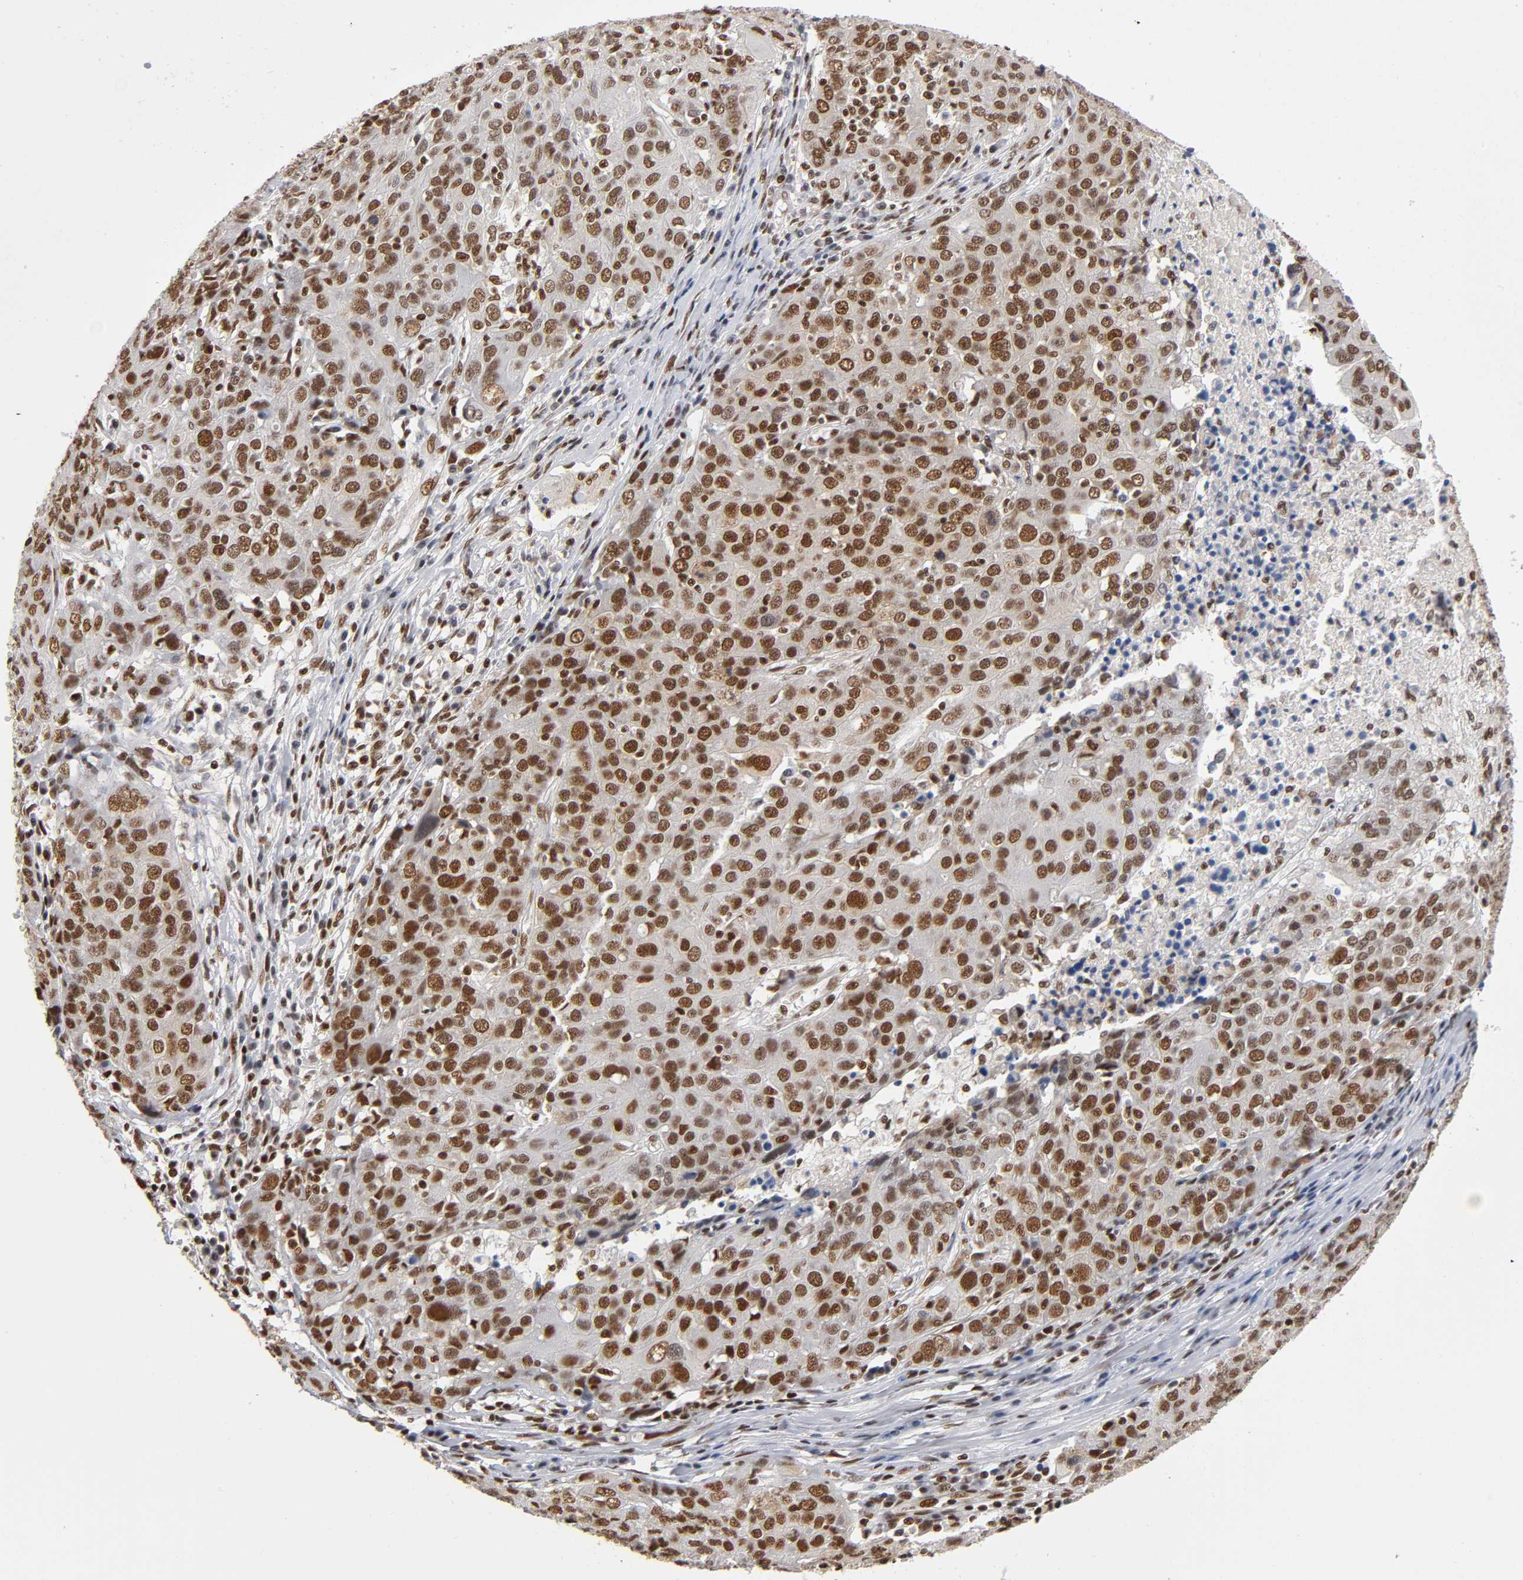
{"staining": {"intensity": "strong", "quantity": ">75%", "location": "nuclear"}, "tissue": "ovarian cancer", "cell_type": "Tumor cells", "image_type": "cancer", "snomed": [{"axis": "morphology", "description": "Carcinoma, endometroid"}, {"axis": "topography", "description": "Ovary"}], "caption": "Immunohistochemical staining of human ovarian cancer shows strong nuclear protein positivity in approximately >75% of tumor cells.", "gene": "ILKAP", "patient": {"sex": "female", "age": 50}}